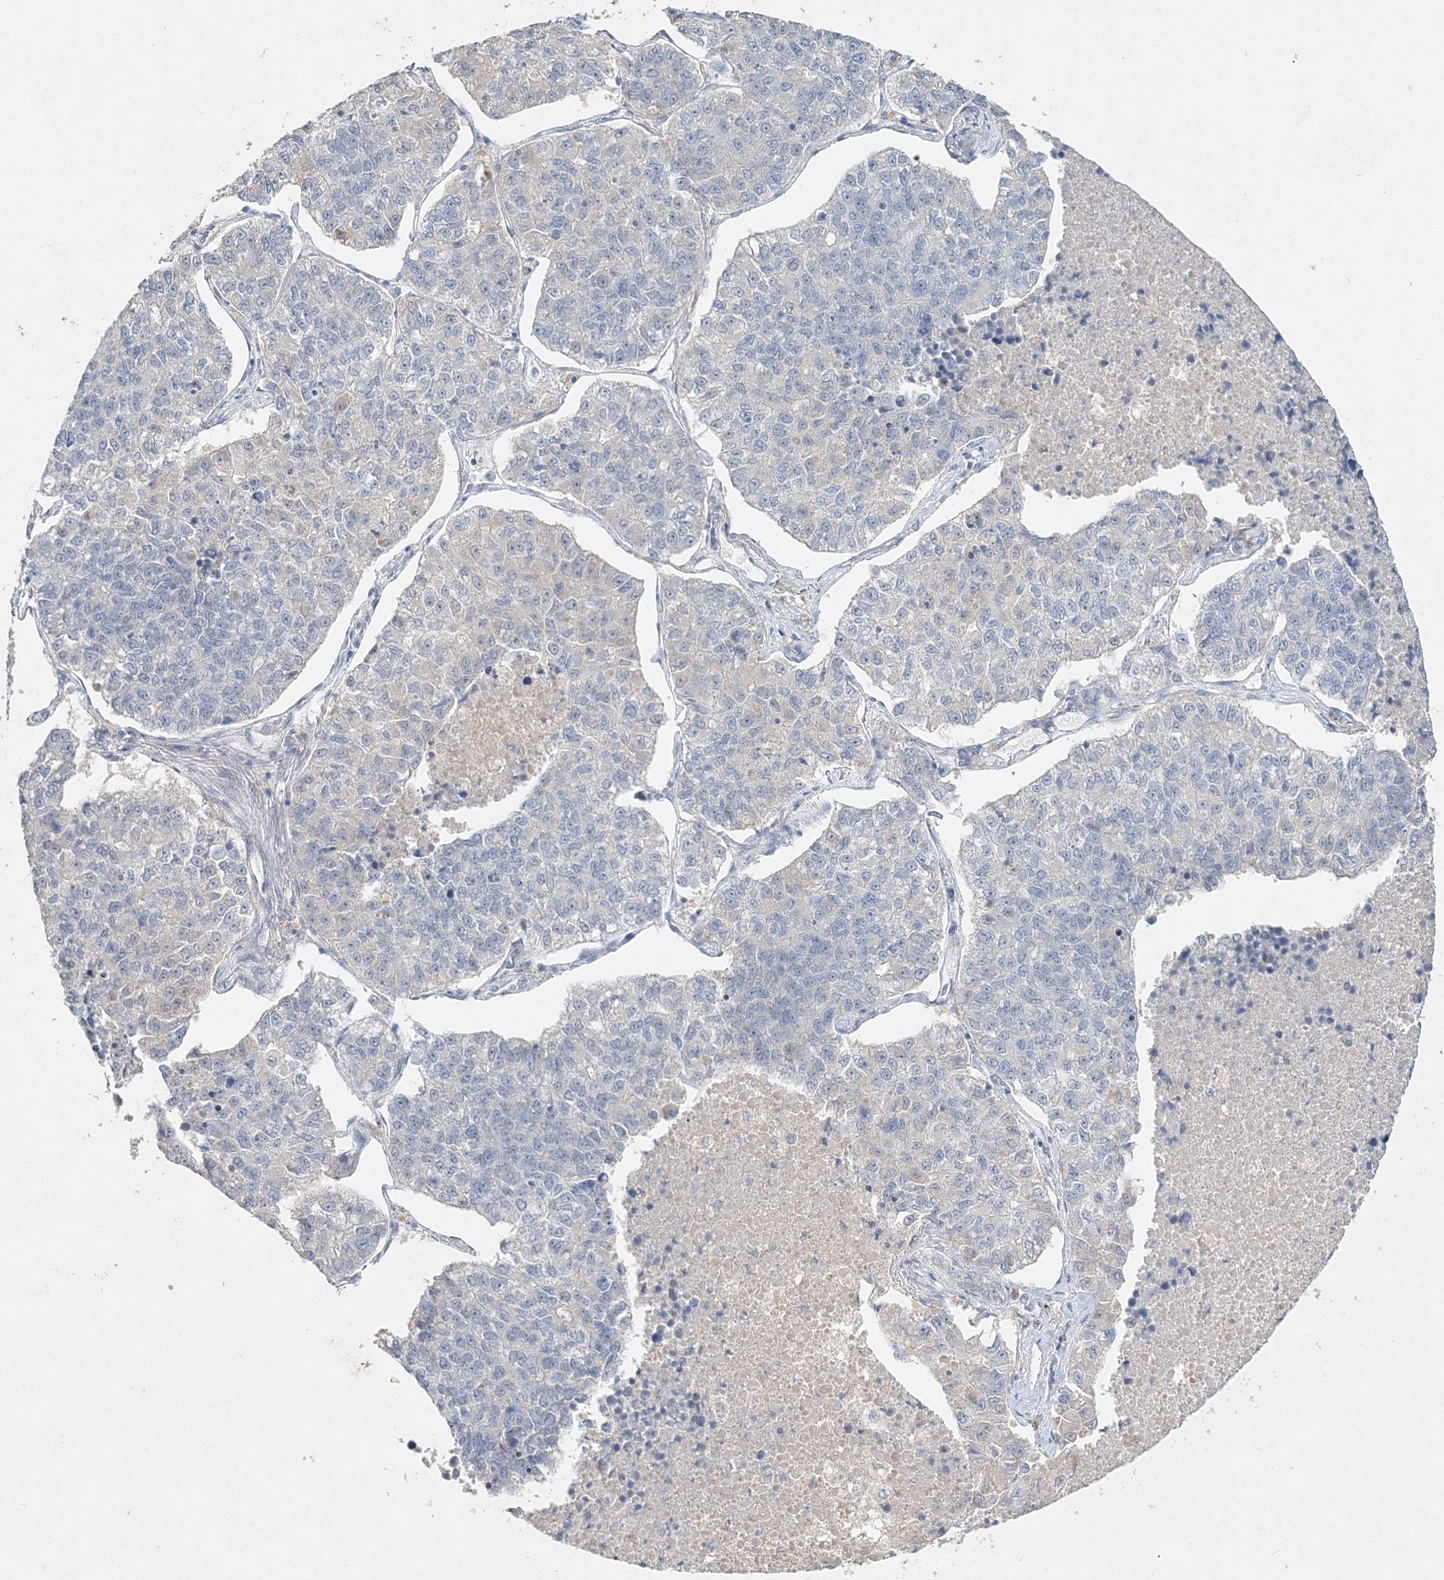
{"staining": {"intensity": "negative", "quantity": "none", "location": "none"}, "tissue": "lung cancer", "cell_type": "Tumor cells", "image_type": "cancer", "snomed": [{"axis": "morphology", "description": "Adenocarcinoma, NOS"}, {"axis": "topography", "description": "Lung"}], "caption": "The micrograph demonstrates no staining of tumor cells in lung cancer (adenocarcinoma). Nuclei are stained in blue.", "gene": "MAT2B", "patient": {"sex": "male", "age": 49}}